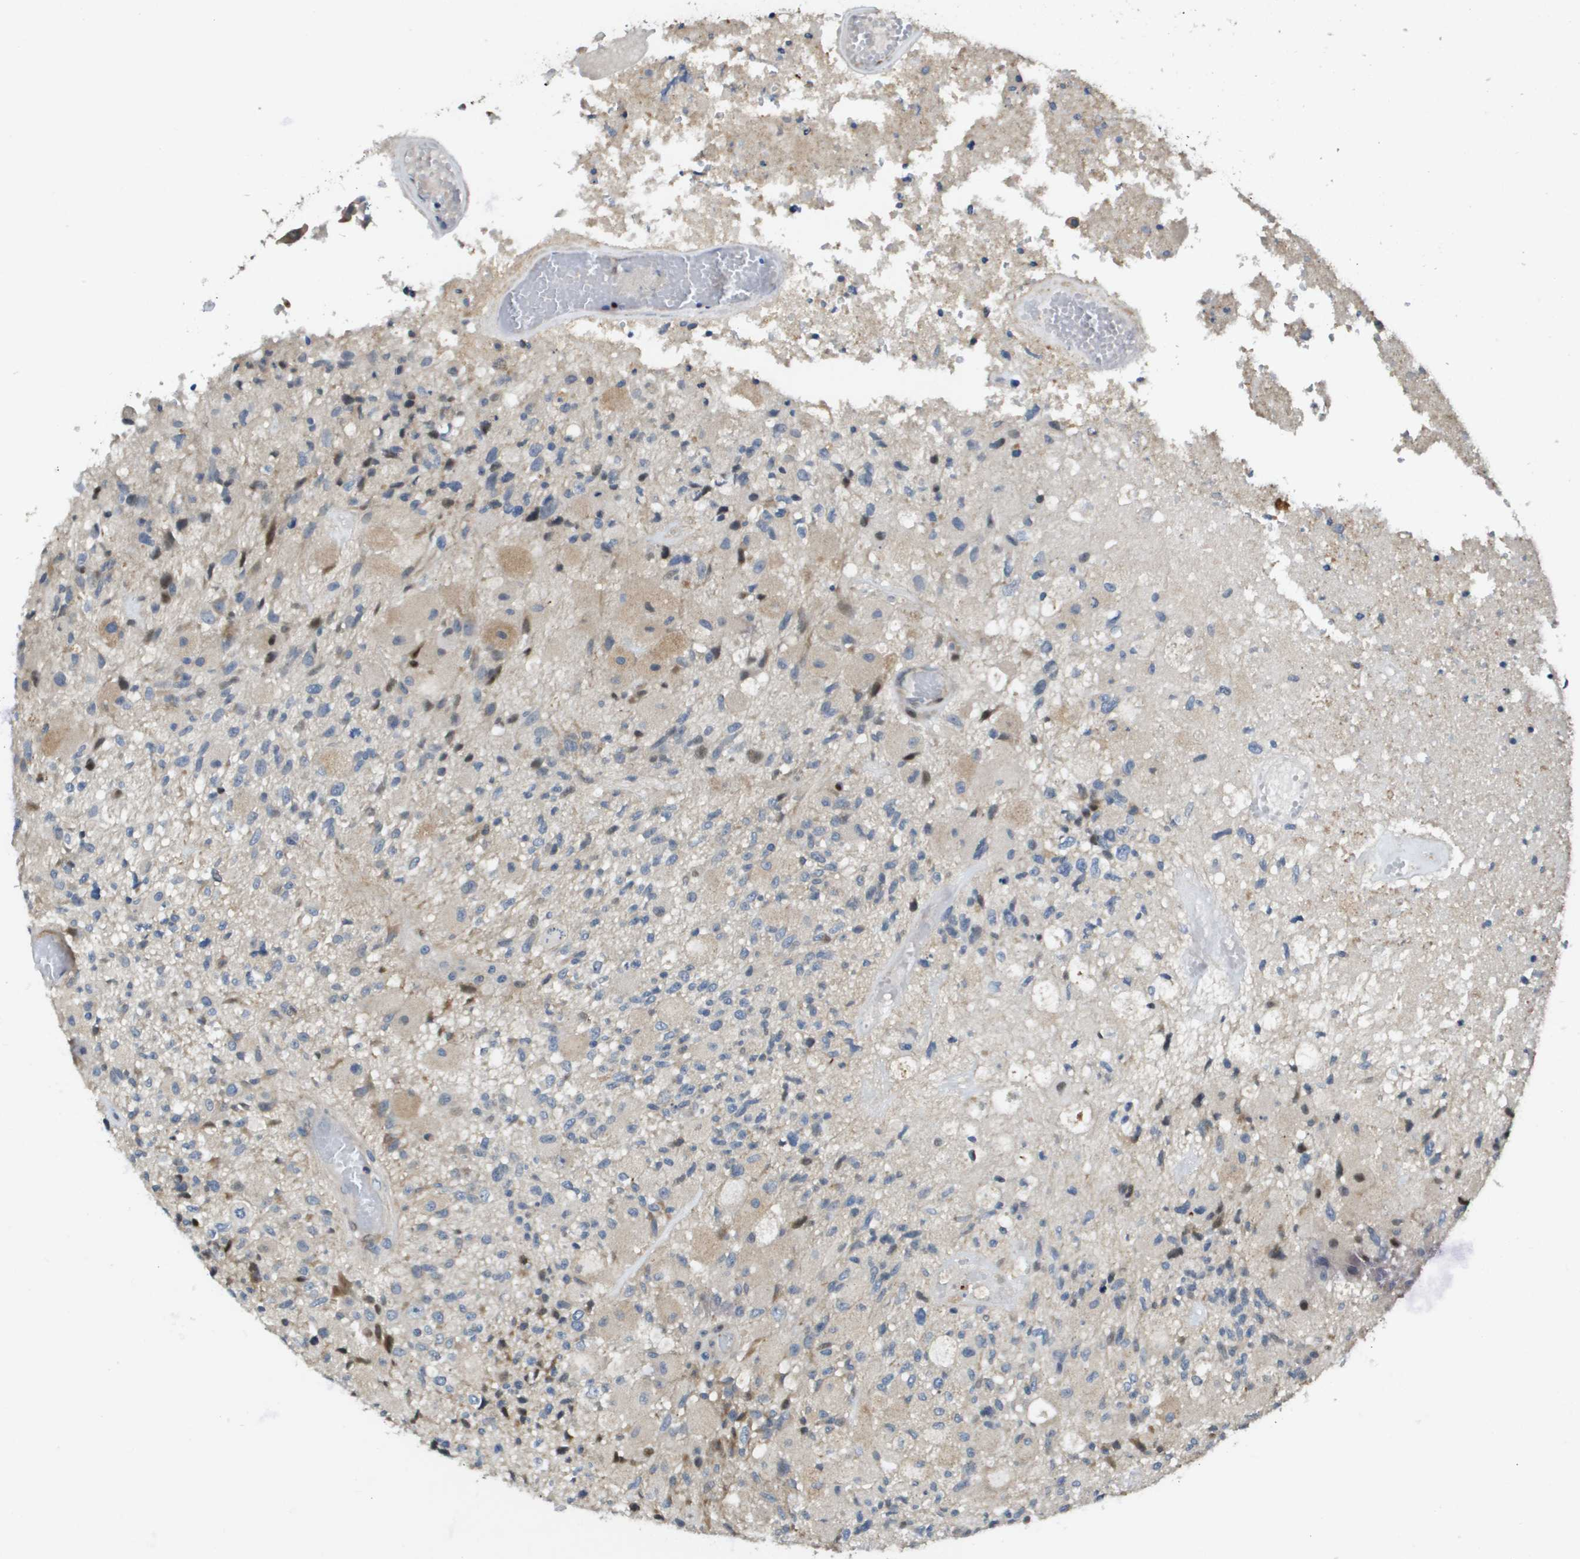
{"staining": {"intensity": "moderate", "quantity": "<25%", "location": "nuclear"}, "tissue": "glioma", "cell_type": "Tumor cells", "image_type": "cancer", "snomed": [{"axis": "morphology", "description": "Normal tissue, NOS"}, {"axis": "morphology", "description": "Glioma, malignant, High grade"}, {"axis": "topography", "description": "Cerebral cortex"}], "caption": "Glioma stained with IHC reveals moderate nuclear expression in approximately <25% of tumor cells.", "gene": "SCN4B", "patient": {"sex": "male", "age": 77}}